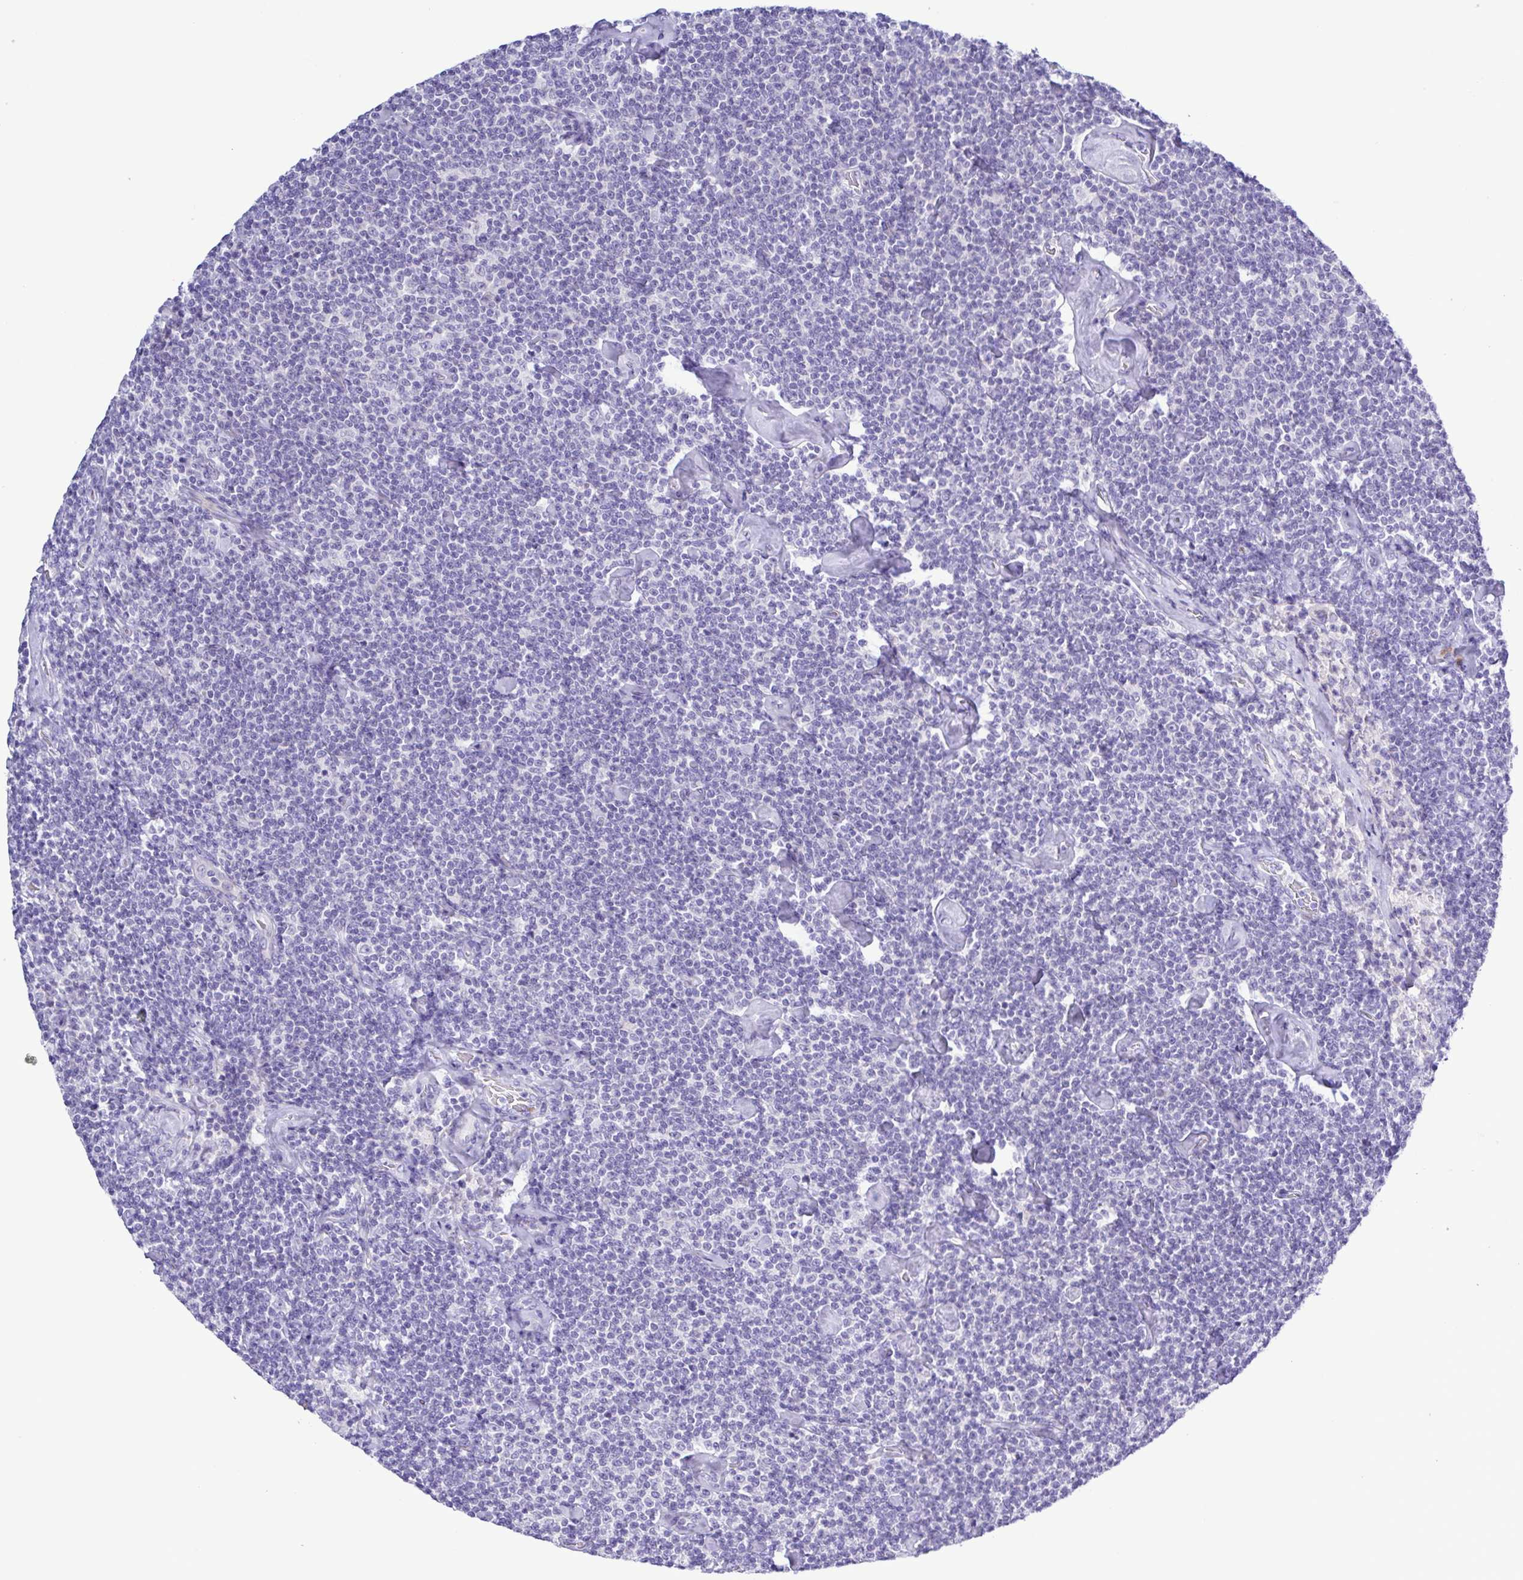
{"staining": {"intensity": "negative", "quantity": "none", "location": "none"}, "tissue": "lymphoma", "cell_type": "Tumor cells", "image_type": "cancer", "snomed": [{"axis": "morphology", "description": "Malignant lymphoma, non-Hodgkin's type, Low grade"}, {"axis": "topography", "description": "Lymph node"}], "caption": "Tumor cells show no significant staining in low-grade malignant lymphoma, non-Hodgkin's type. (DAB immunohistochemistry (IHC) with hematoxylin counter stain).", "gene": "GABBR2", "patient": {"sex": "male", "age": 81}}